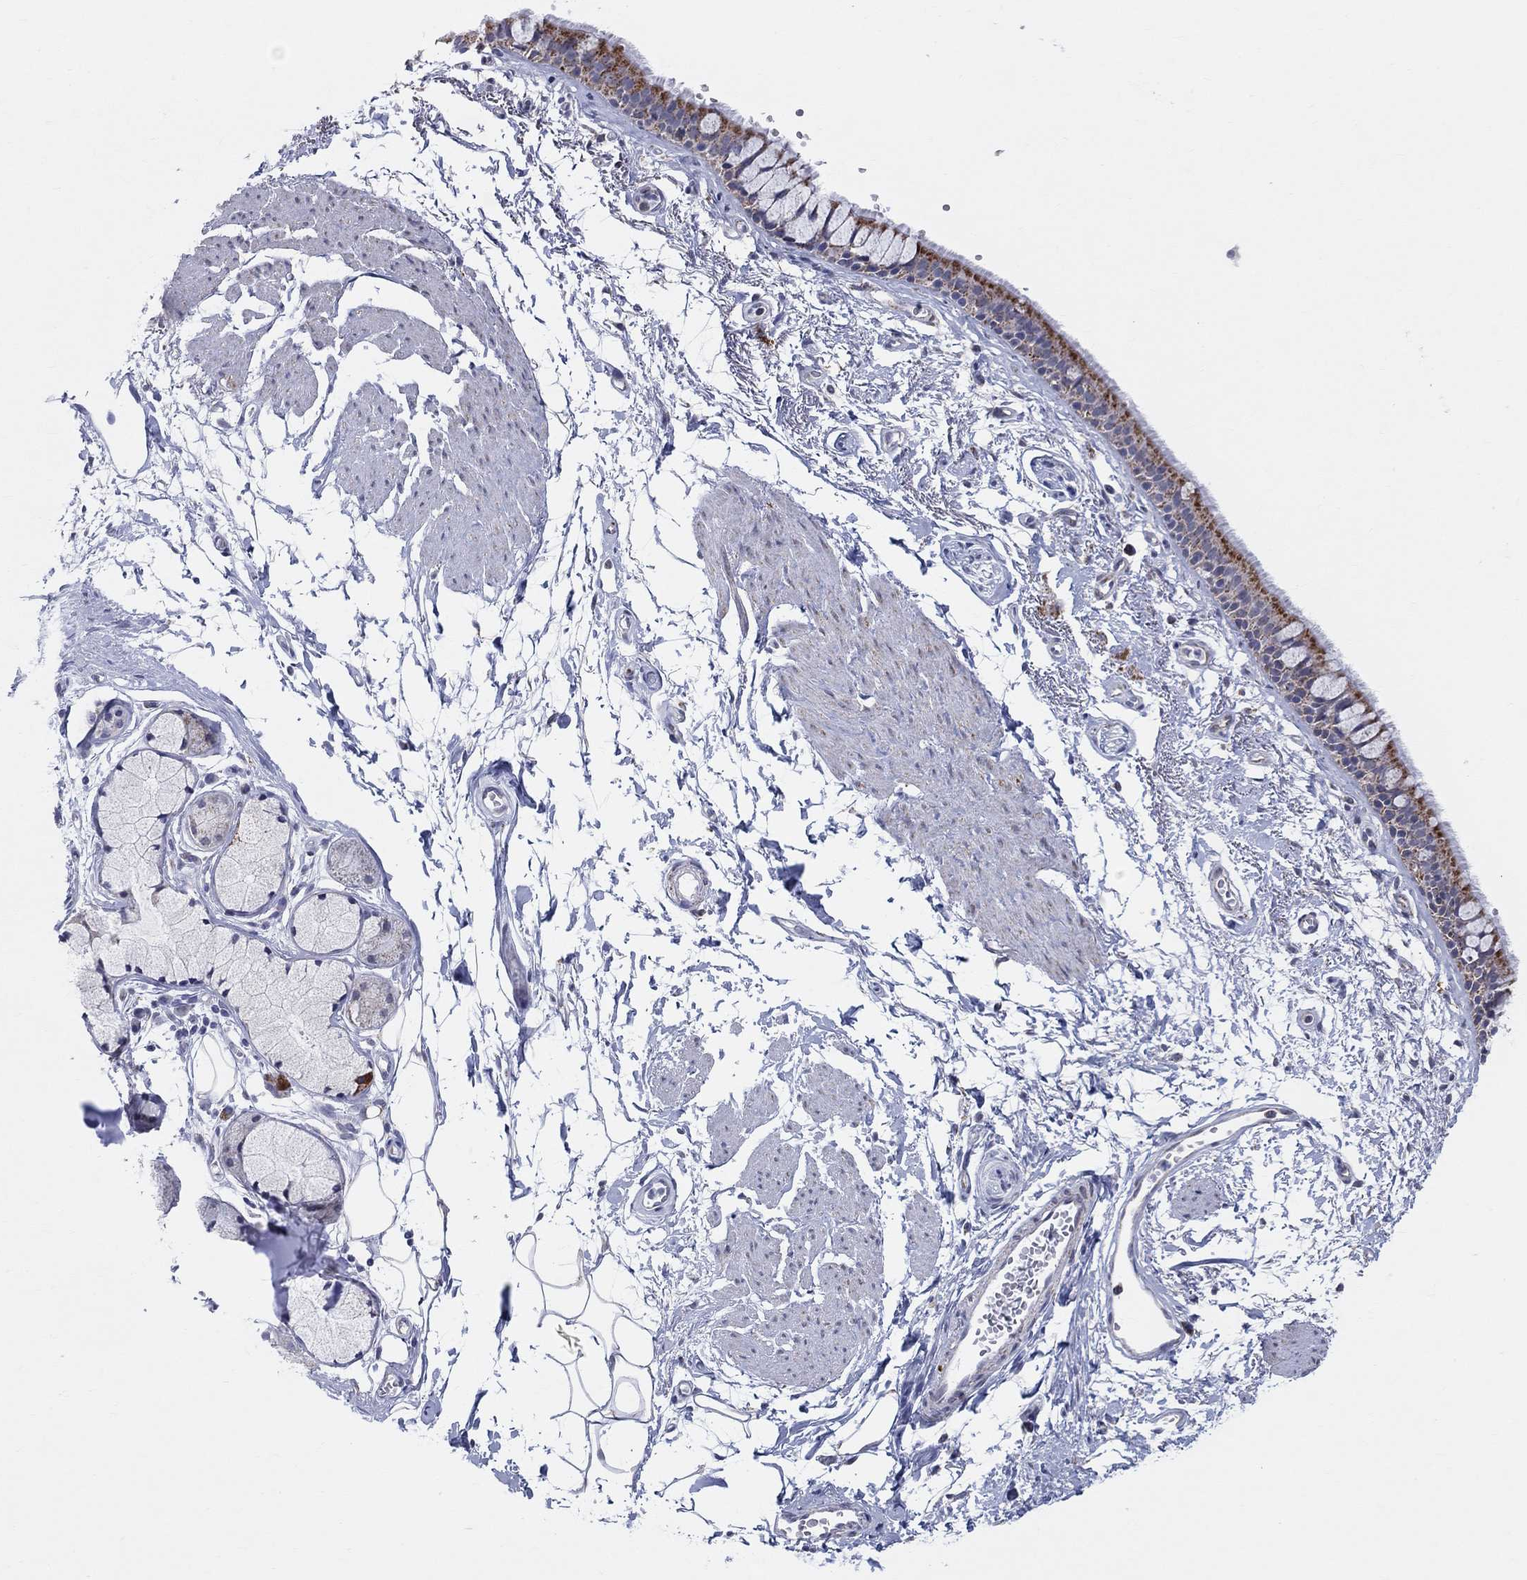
{"staining": {"intensity": "strong", "quantity": "<25%", "location": "cytoplasmic/membranous"}, "tissue": "bronchus", "cell_type": "Respiratory epithelial cells", "image_type": "normal", "snomed": [{"axis": "morphology", "description": "Normal tissue, NOS"}, {"axis": "topography", "description": "Cartilage tissue"}, {"axis": "topography", "description": "Bronchus"}], "caption": "Bronchus stained with immunohistochemistry demonstrates strong cytoplasmic/membranous positivity in approximately <25% of respiratory epithelial cells.", "gene": "KISS1R", "patient": {"sex": "male", "age": 66}}